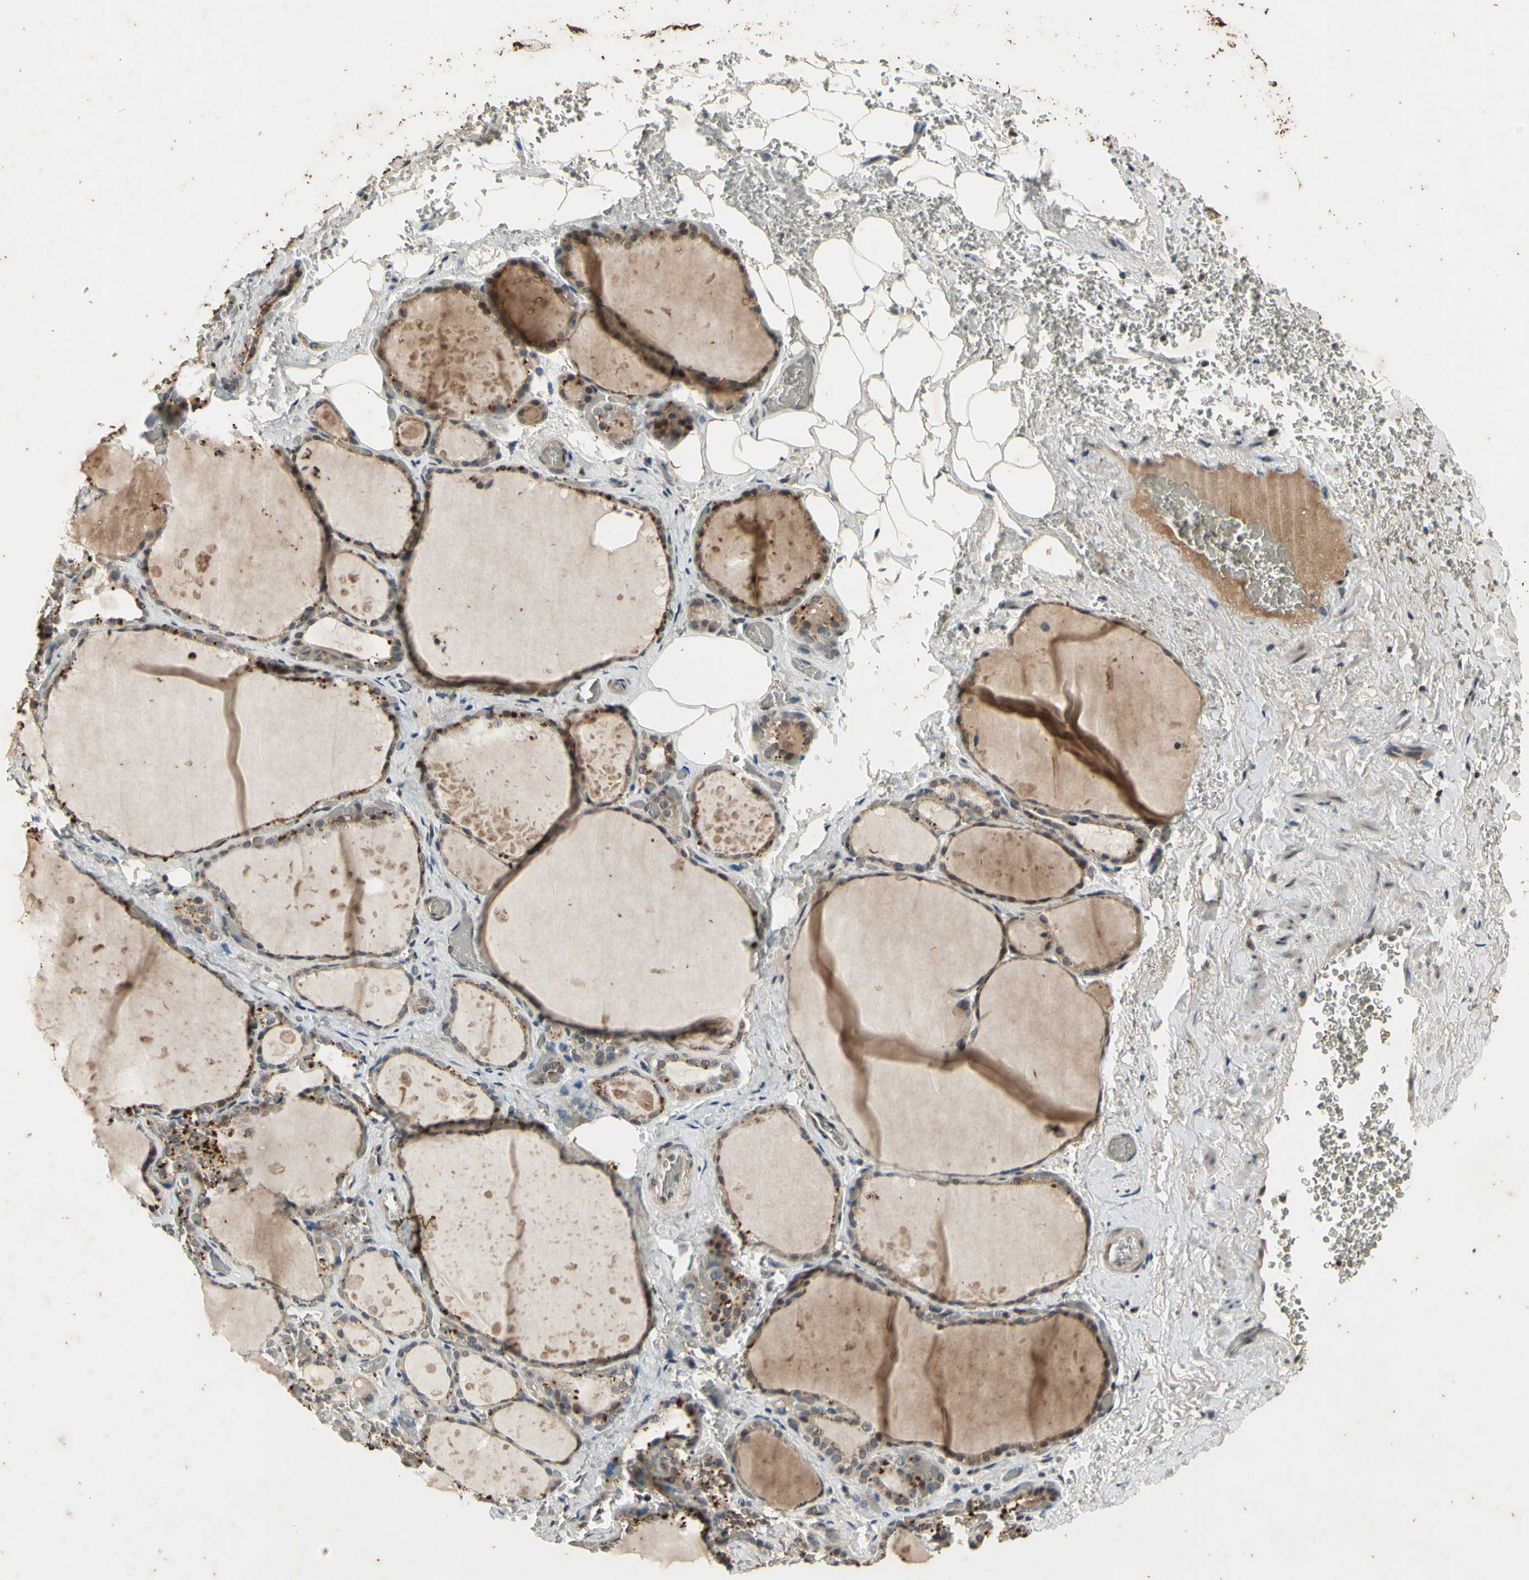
{"staining": {"intensity": "weak", "quantity": ">75%", "location": "cytoplasmic/membranous"}, "tissue": "thyroid gland", "cell_type": "Glandular cells", "image_type": "normal", "snomed": [{"axis": "morphology", "description": "Normal tissue, NOS"}, {"axis": "topography", "description": "Thyroid gland"}], "caption": "This micrograph shows immunohistochemistry (IHC) staining of unremarkable thyroid gland, with low weak cytoplasmic/membranous positivity in about >75% of glandular cells.", "gene": "EFNB2", "patient": {"sex": "male", "age": 61}}